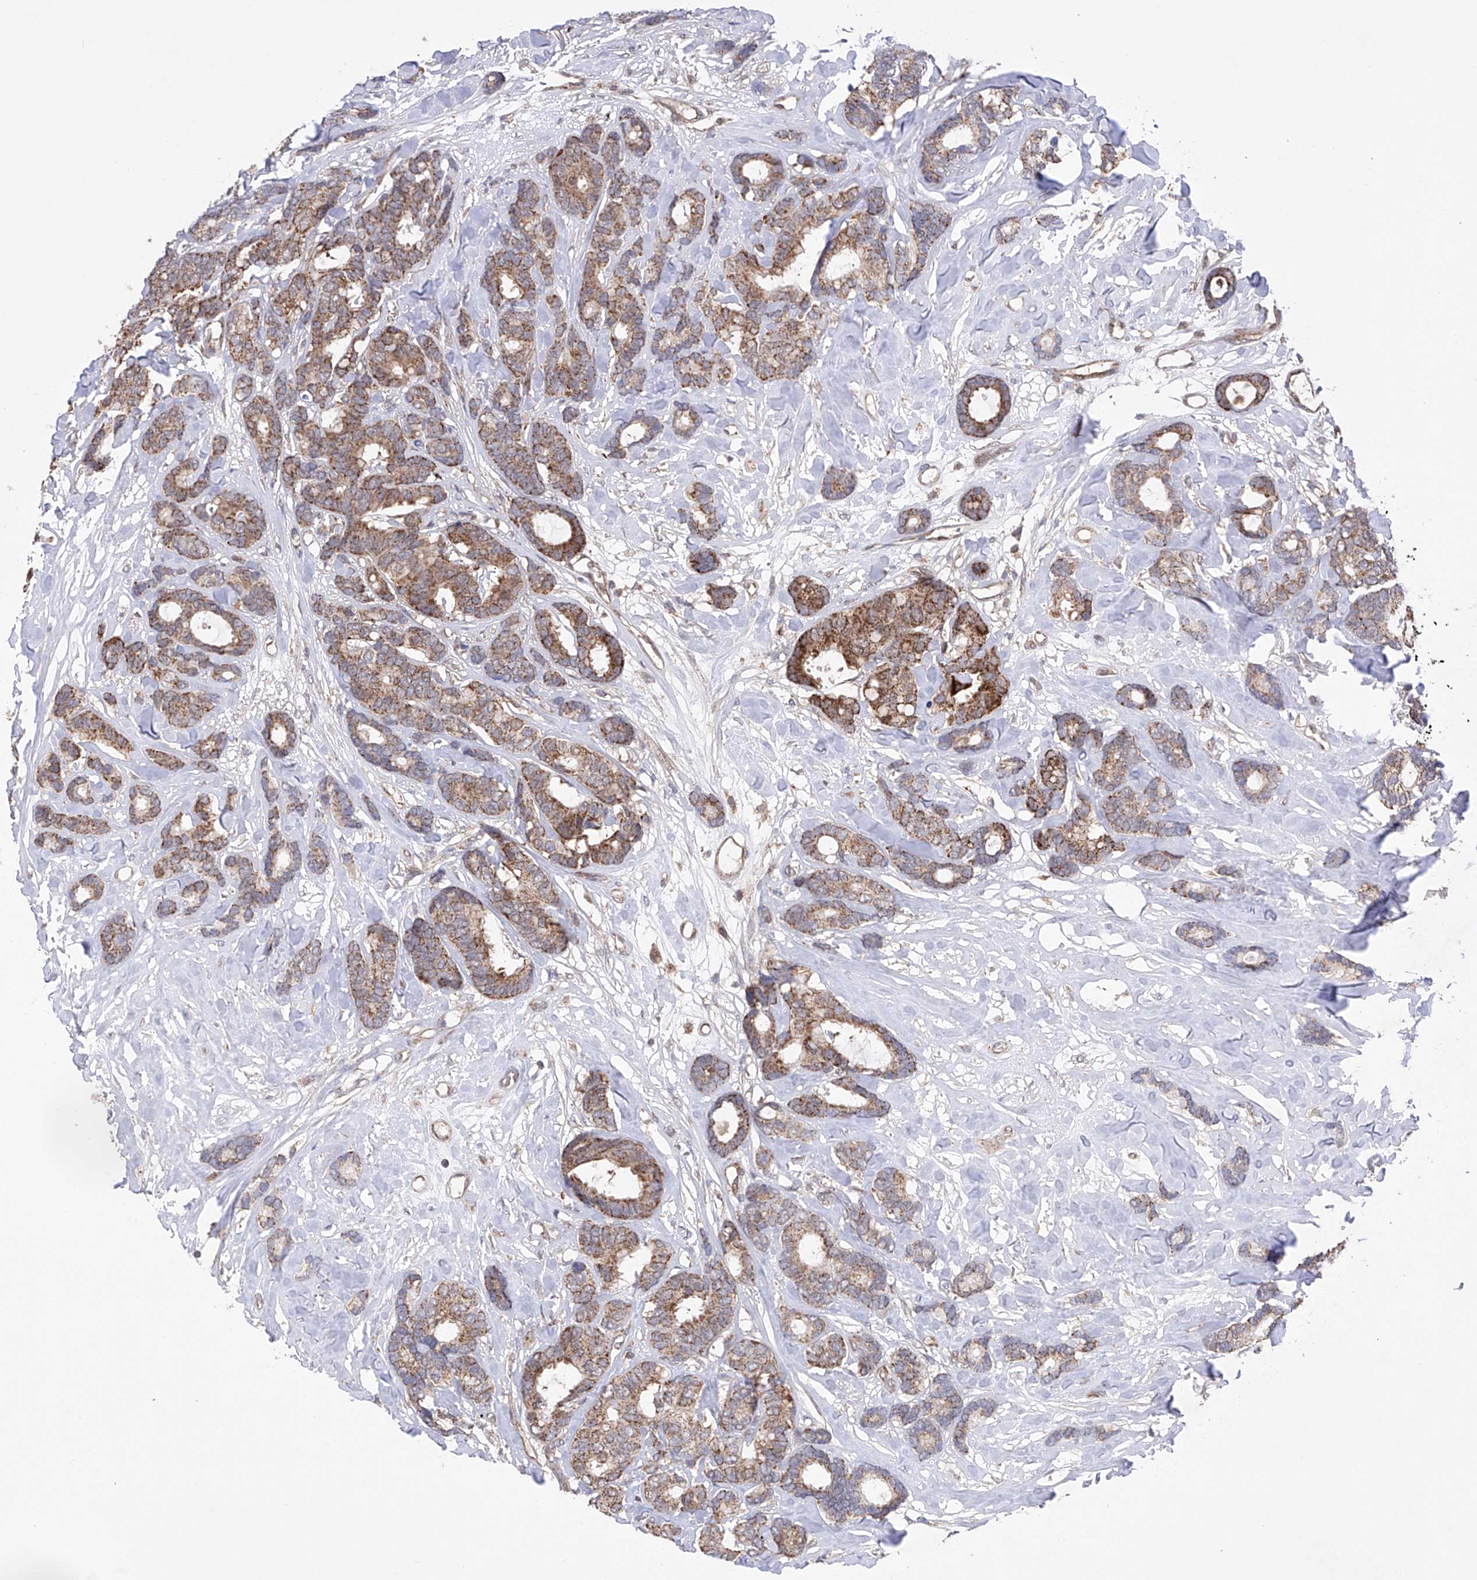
{"staining": {"intensity": "moderate", "quantity": ">75%", "location": "cytoplasmic/membranous"}, "tissue": "breast cancer", "cell_type": "Tumor cells", "image_type": "cancer", "snomed": [{"axis": "morphology", "description": "Duct carcinoma"}, {"axis": "topography", "description": "Breast"}], "caption": "Breast intraductal carcinoma stained for a protein (brown) shows moderate cytoplasmic/membranous positive staining in about >75% of tumor cells.", "gene": "SDHAF4", "patient": {"sex": "female", "age": 87}}